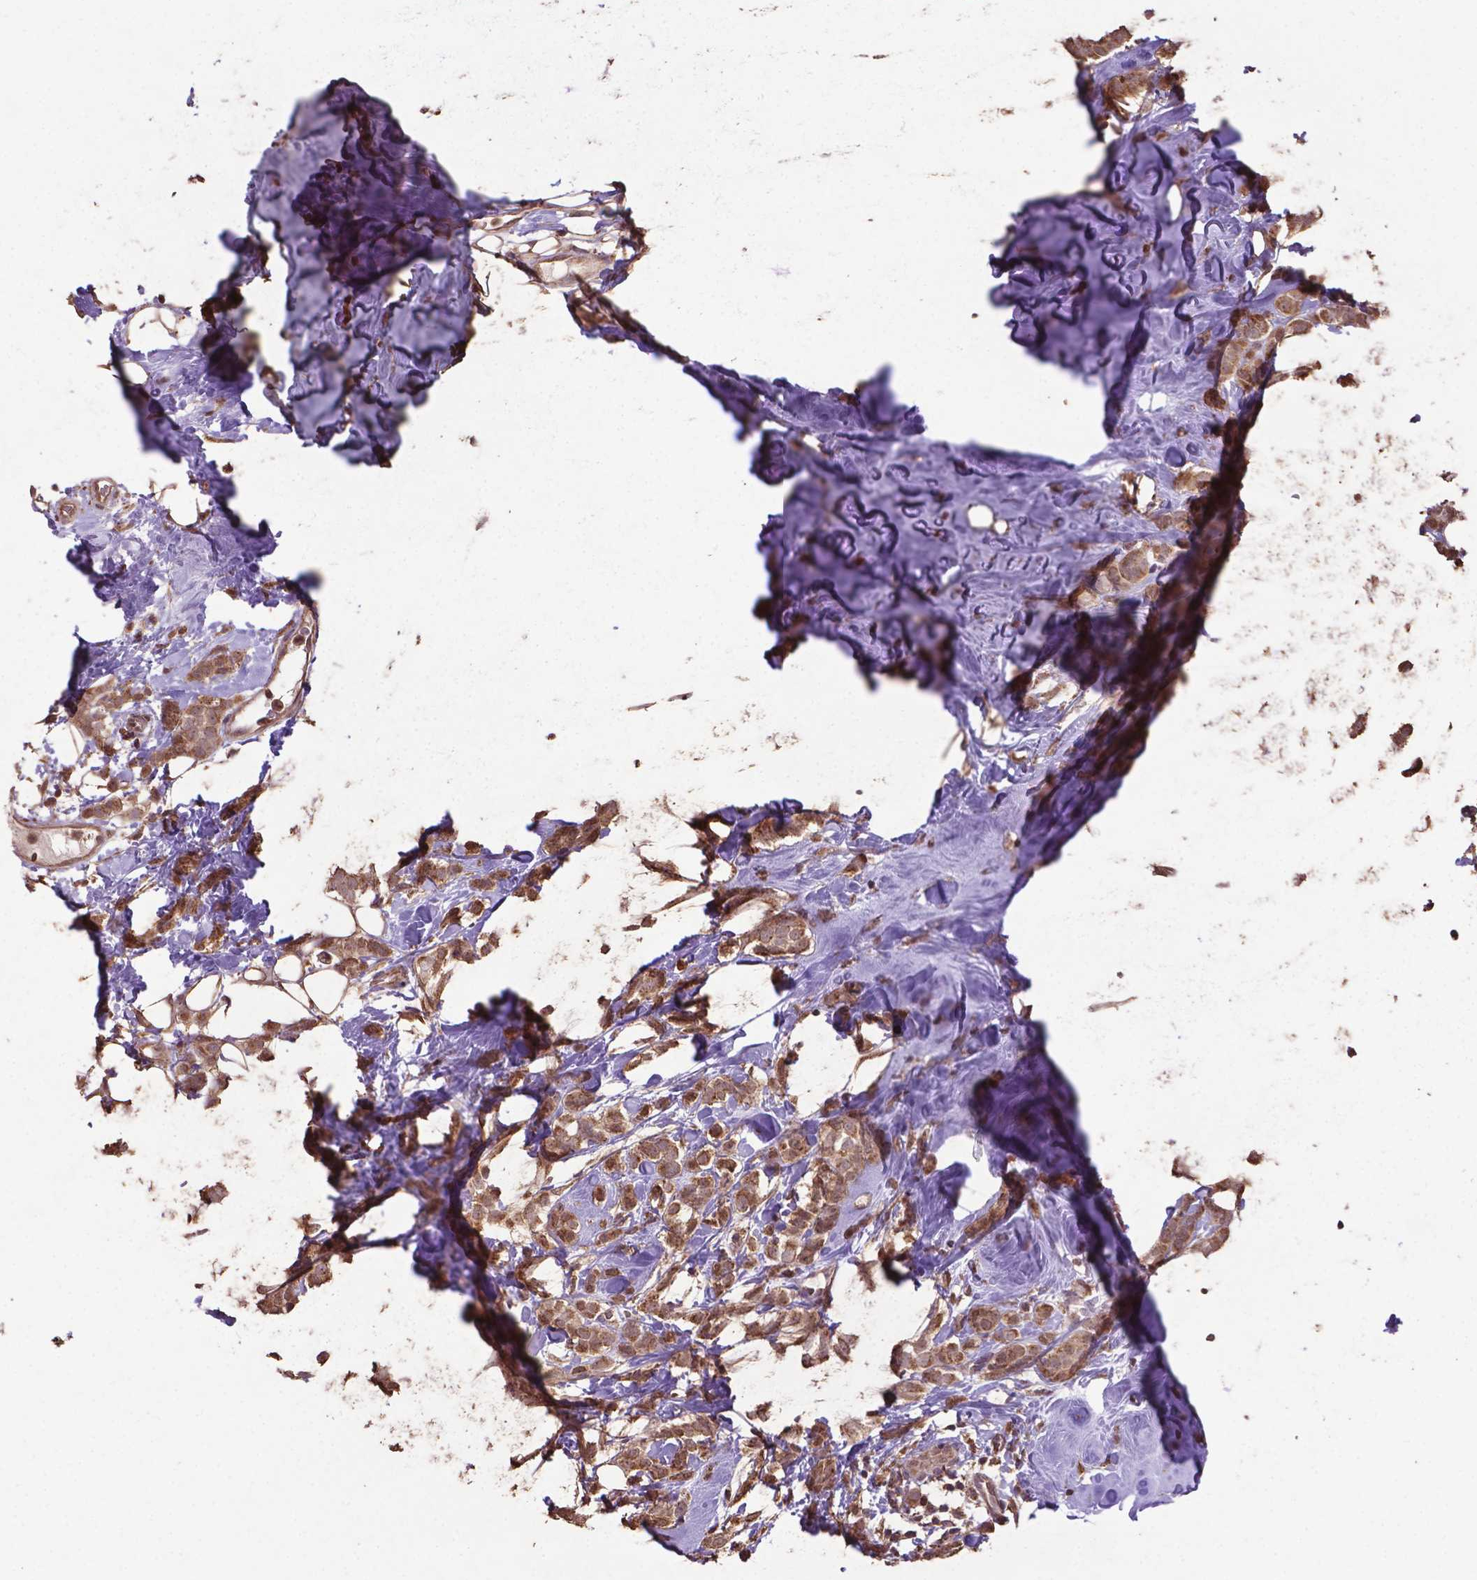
{"staining": {"intensity": "moderate", "quantity": ">75%", "location": "cytoplasmic/membranous"}, "tissue": "breast cancer", "cell_type": "Tumor cells", "image_type": "cancer", "snomed": [{"axis": "morphology", "description": "Lobular carcinoma"}, {"axis": "topography", "description": "Breast"}], "caption": "Breast cancer stained with a brown dye exhibits moderate cytoplasmic/membranous positive staining in approximately >75% of tumor cells.", "gene": "DCAF1", "patient": {"sex": "female", "age": 49}}